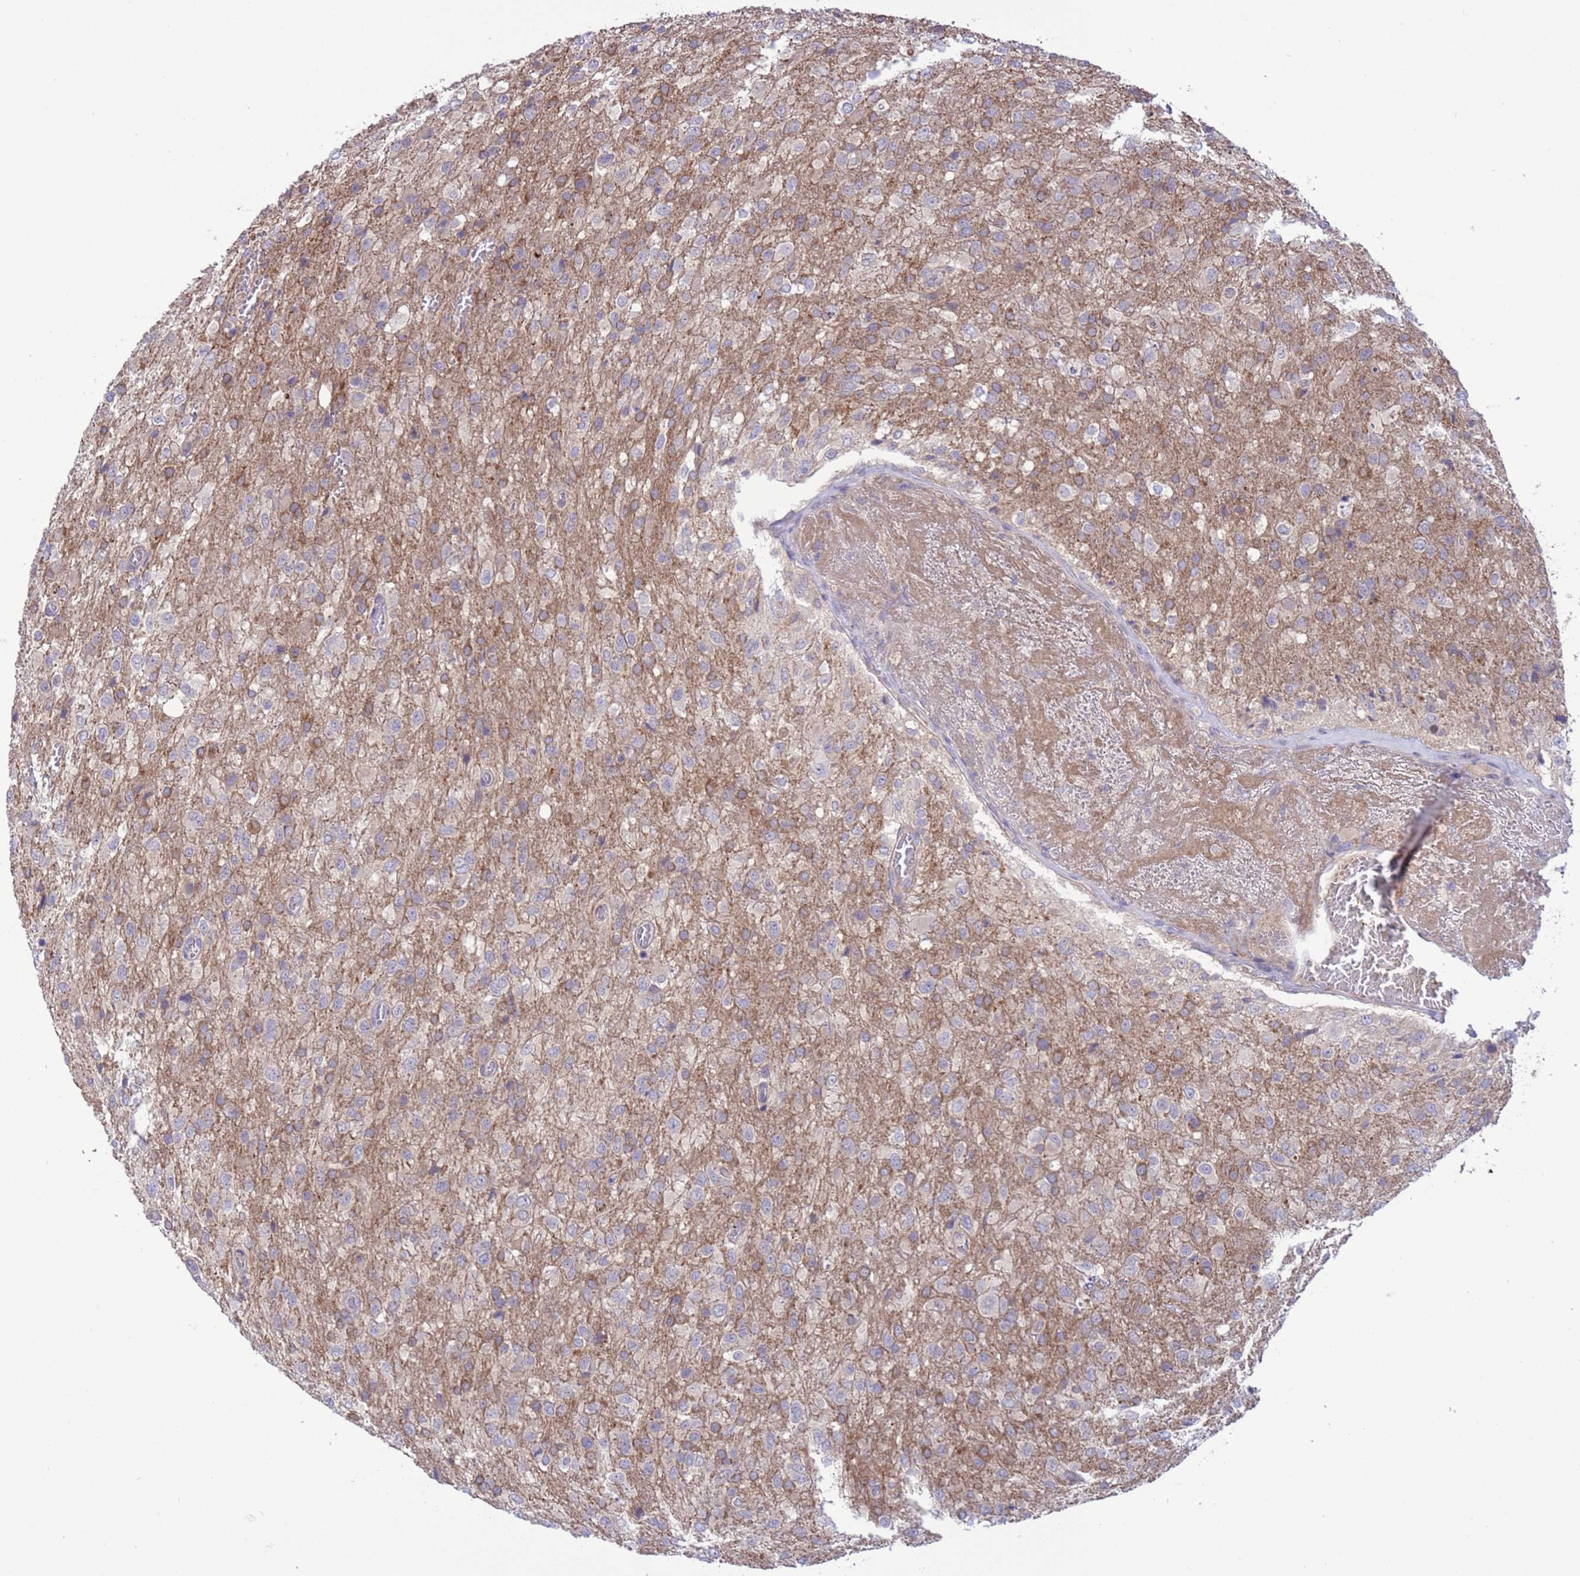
{"staining": {"intensity": "moderate", "quantity": "25%-75%", "location": "cytoplasmic/membranous"}, "tissue": "glioma", "cell_type": "Tumor cells", "image_type": "cancer", "snomed": [{"axis": "morphology", "description": "Glioma, malignant, High grade"}, {"axis": "topography", "description": "Brain"}], "caption": "Protein analysis of glioma tissue shows moderate cytoplasmic/membranous staining in approximately 25%-75% of tumor cells.", "gene": "GJA10", "patient": {"sex": "female", "age": 74}}